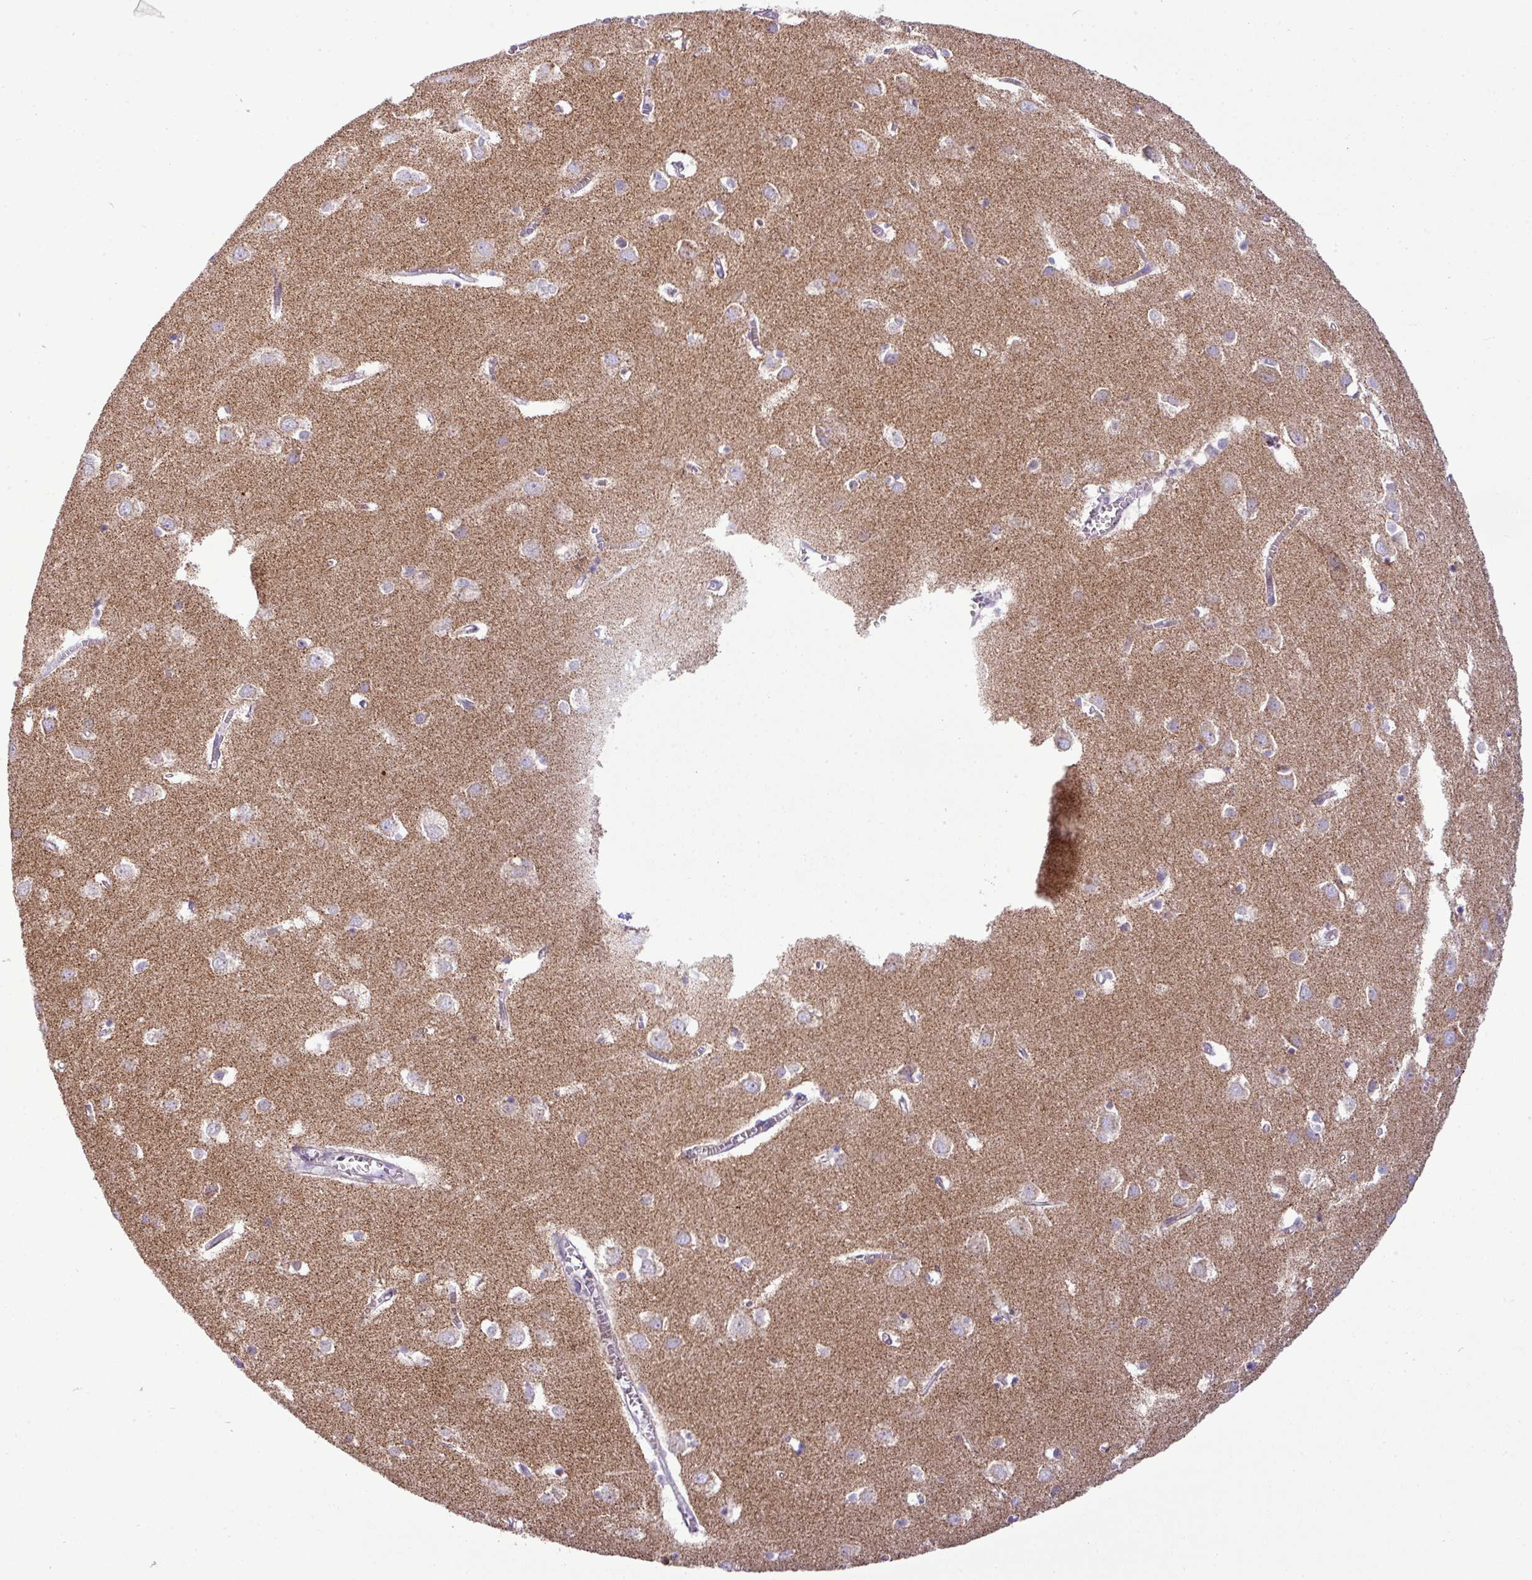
{"staining": {"intensity": "negative", "quantity": "none", "location": "none"}, "tissue": "cerebral cortex", "cell_type": "Endothelial cells", "image_type": "normal", "snomed": [{"axis": "morphology", "description": "Normal tissue, NOS"}, {"axis": "topography", "description": "Cerebral cortex"}], "caption": "Immunohistochemical staining of unremarkable cerebral cortex displays no significant staining in endothelial cells. (DAB immunohistochemistry with hematoxylin counter stain).", "gene": "ZNF81", "patient": {"sex": "male", "age": 70}}